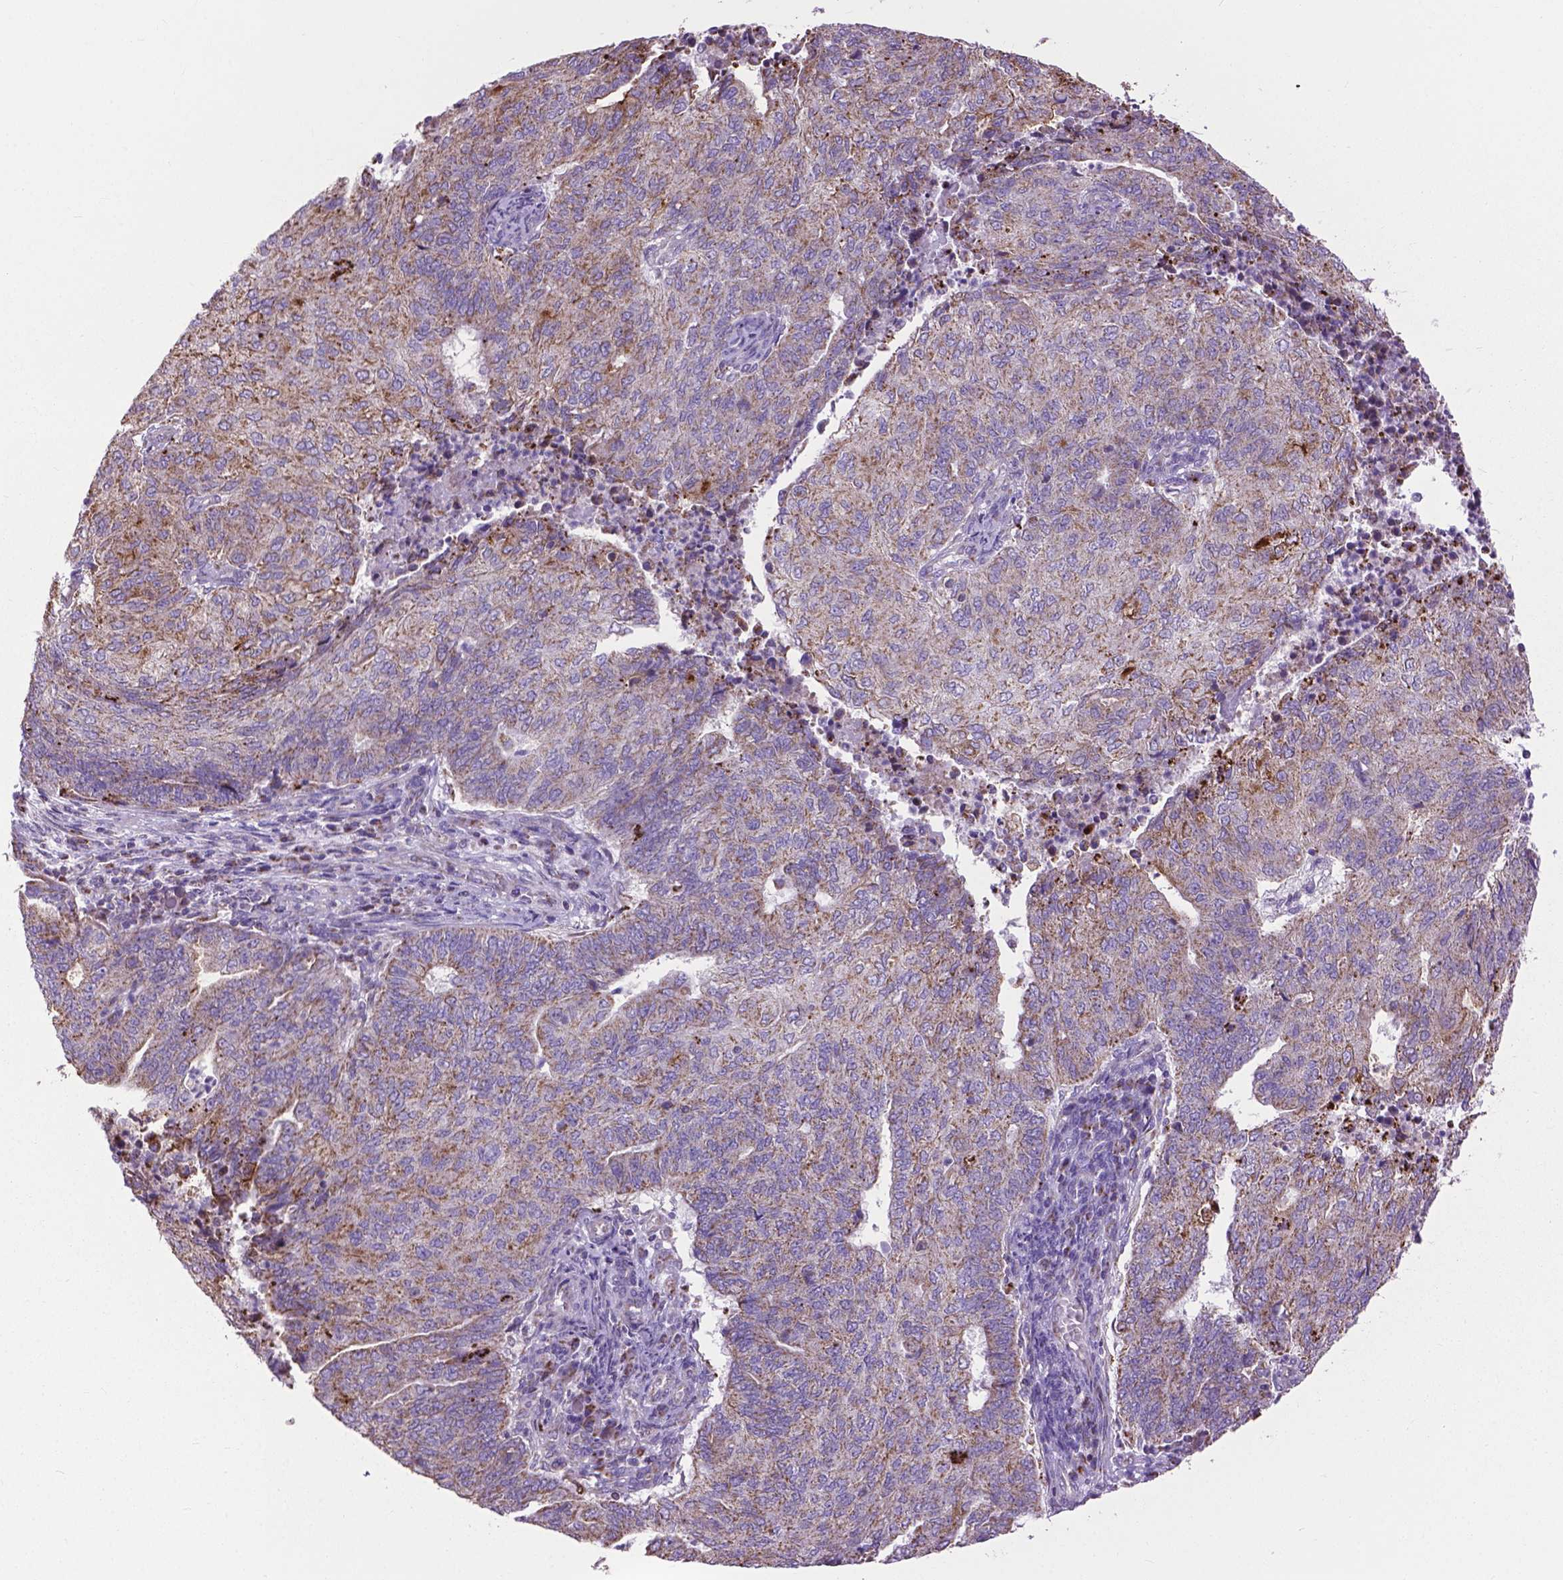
{"staining": {"intensity": "moderate", "quantity": "25%-75%", "location": "cytoplasmic/membranous"}, "tissue": "endometrial cancer", "cell_type": "Tumor cells", "image_type": "cancer", "snomed": [{"axis": "morphology", "description": "Adenocarcinoma, NOS"}, {"axis": "topography", "description": "Endometrium"}], "caption": "The image reveals immunohistochemical staining of endometrial cancer. There is moderate cytoplasmic/membranous positivity is appreciated in approximately 25%-75% of tumor cells.", "gene": "VDAC1", "patient": {"sex": "female", "age": 82}}